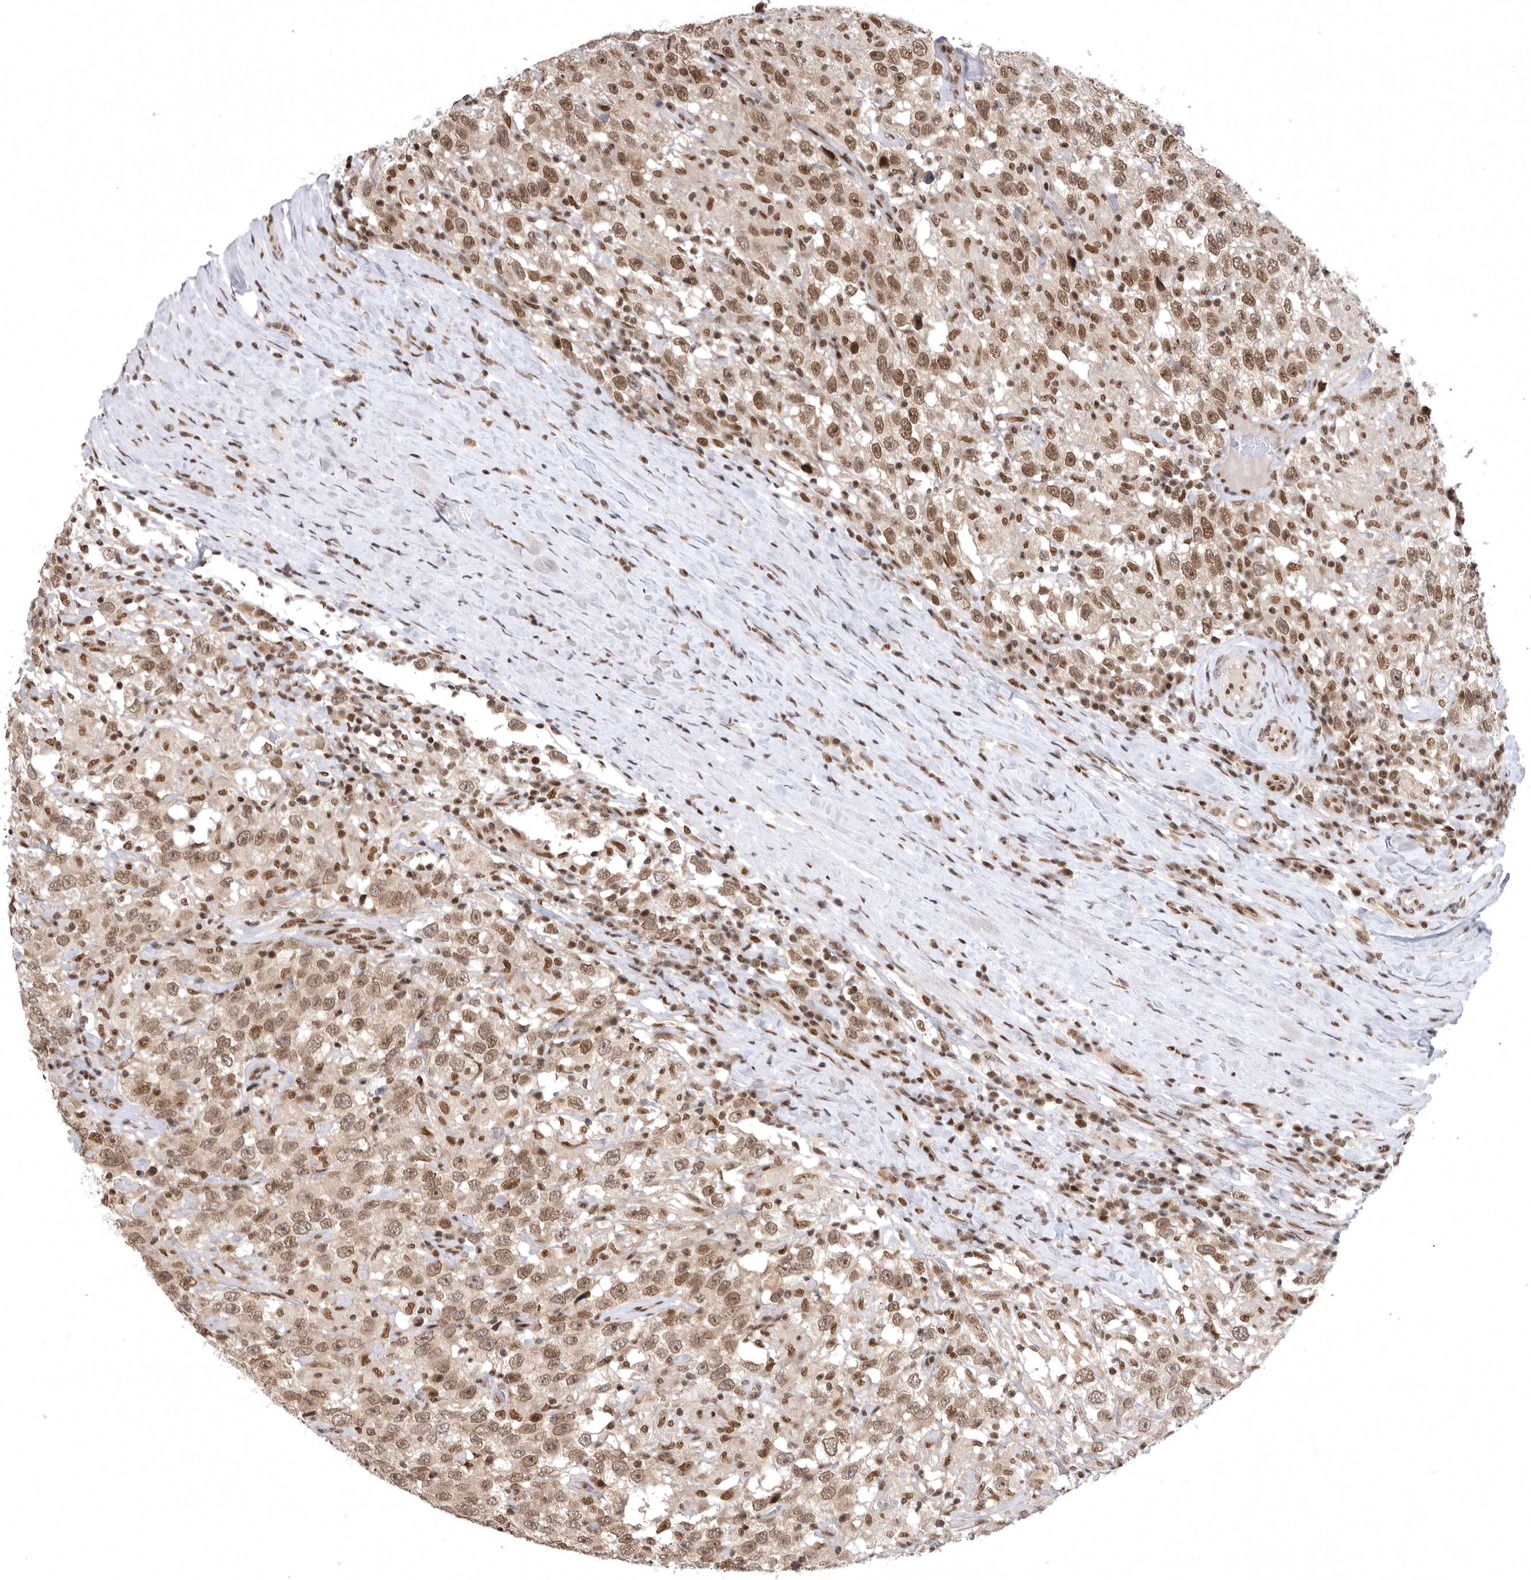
{"staining": {"intensity": "moderate", "quantity": ">75%", "location": "nuclear"}, "tissue": "testis cancer", "cell_type": "Tumor cells", "image_type": "cancer", "snomed": [{"axis": "morphology", "description": "Seminoma, NOS"}, {"axis": "topography", "description": "Testis"}], "caption": "Immunohistochemical staining of testis seminoma demonstrates medium levels of moderate nuclear staining in about >75% of tumor cells. (IHC, brightfield microscopy, high magnification).", "gene": "ZNF830", "patient": {"sex": "male", "age": 41}}